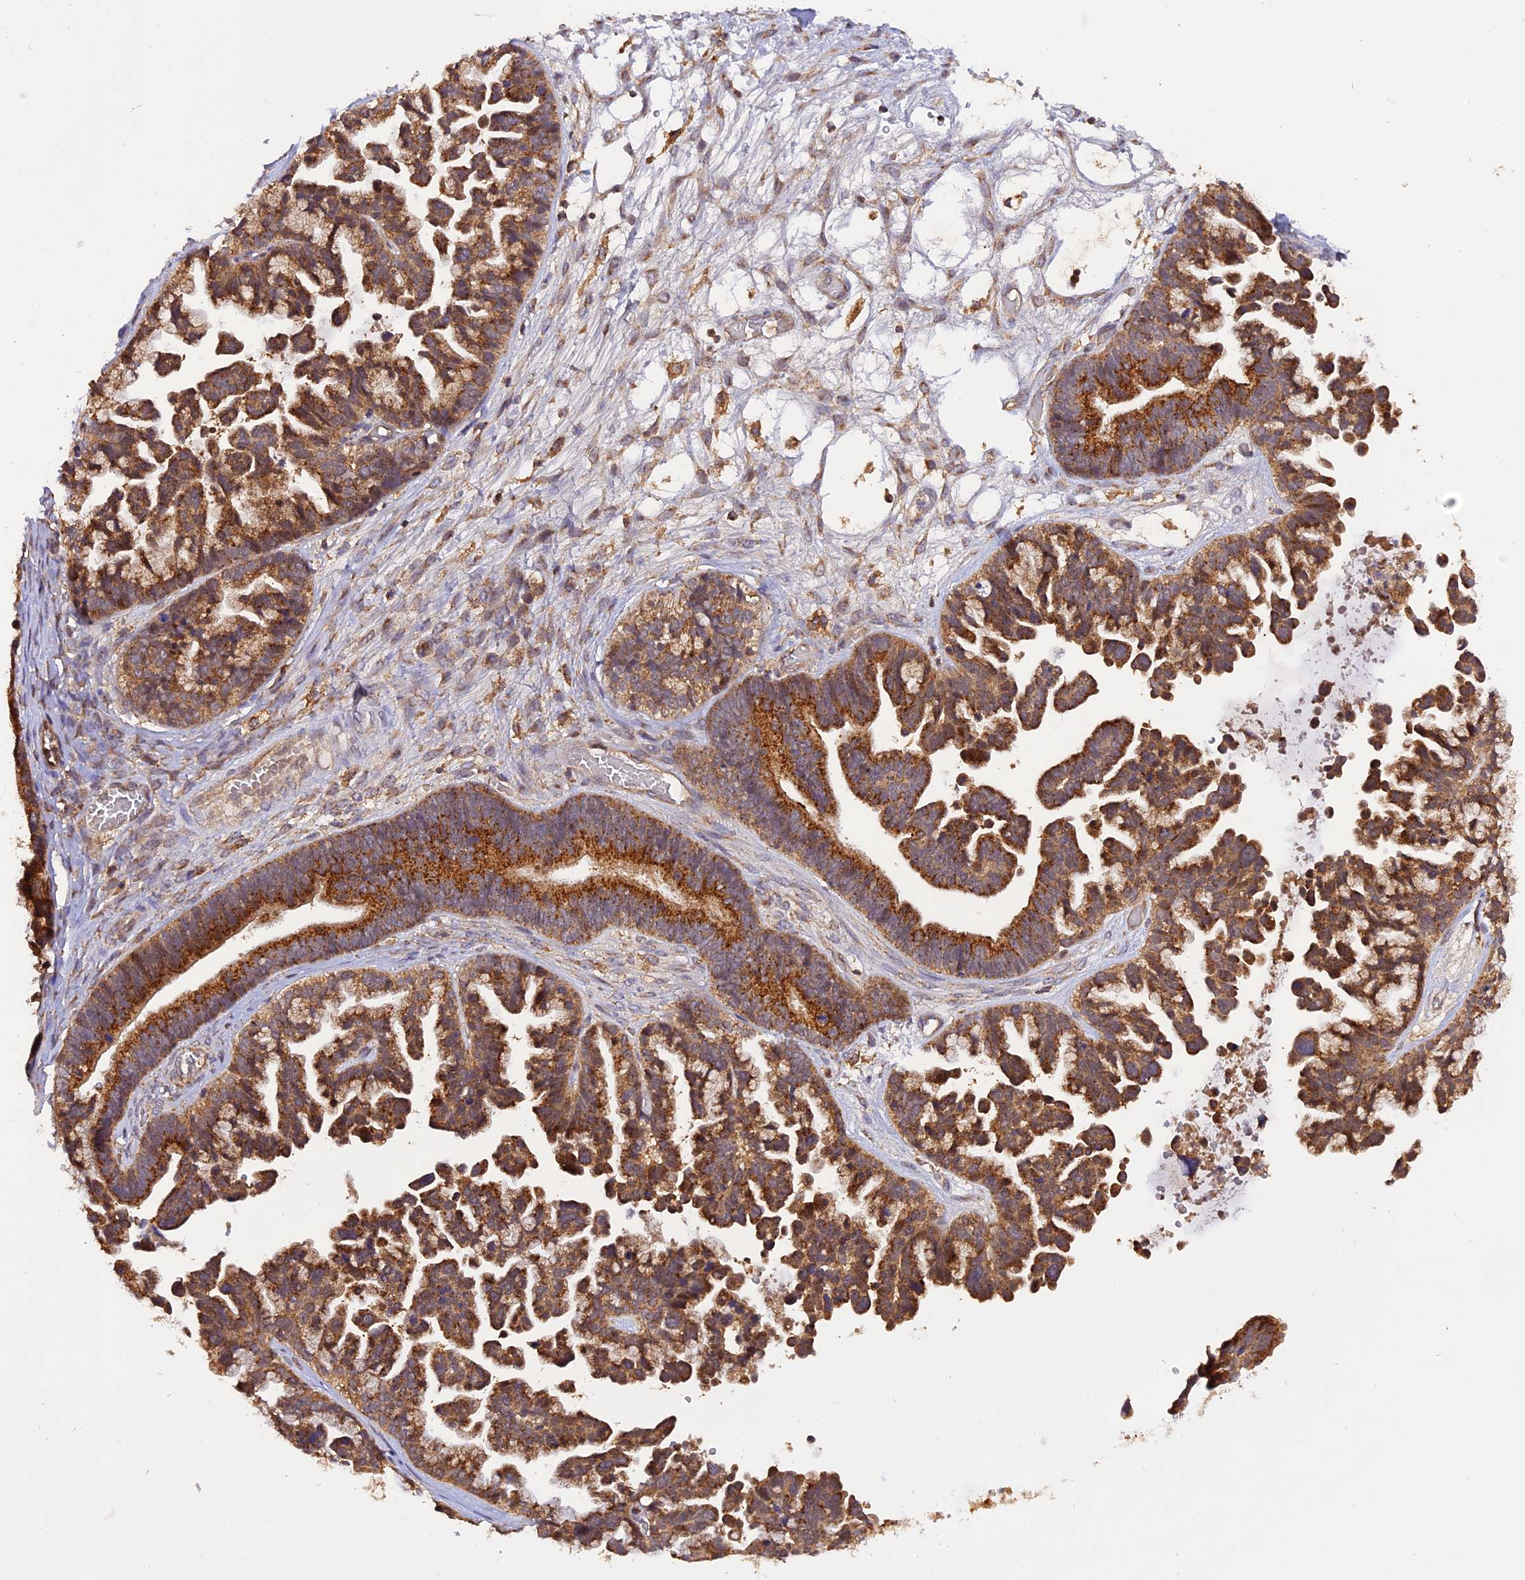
{"staining": {"intensity": "strong", "quantity": ">75%", "location": "cytoplasmic/membranous"}, "tissue": "ovarian cancer", "cell_type": "Tumor cells", "image_type": "cancer", "snomed": [{"axis": "morphology", "description": "Cystadenocarcinoma, serous, NOS"}, {"axis": "topography", "description": "Ovary"}], "caption": "Protein expression by immunohistochemistry exhibits strong cytoplasmic/membranous positivity in about >75% of tumor cells in serous cystadenocarcinoma (ovarian).", "gene": "PEX3", "patient": {"sex": "female", "age": 56}}